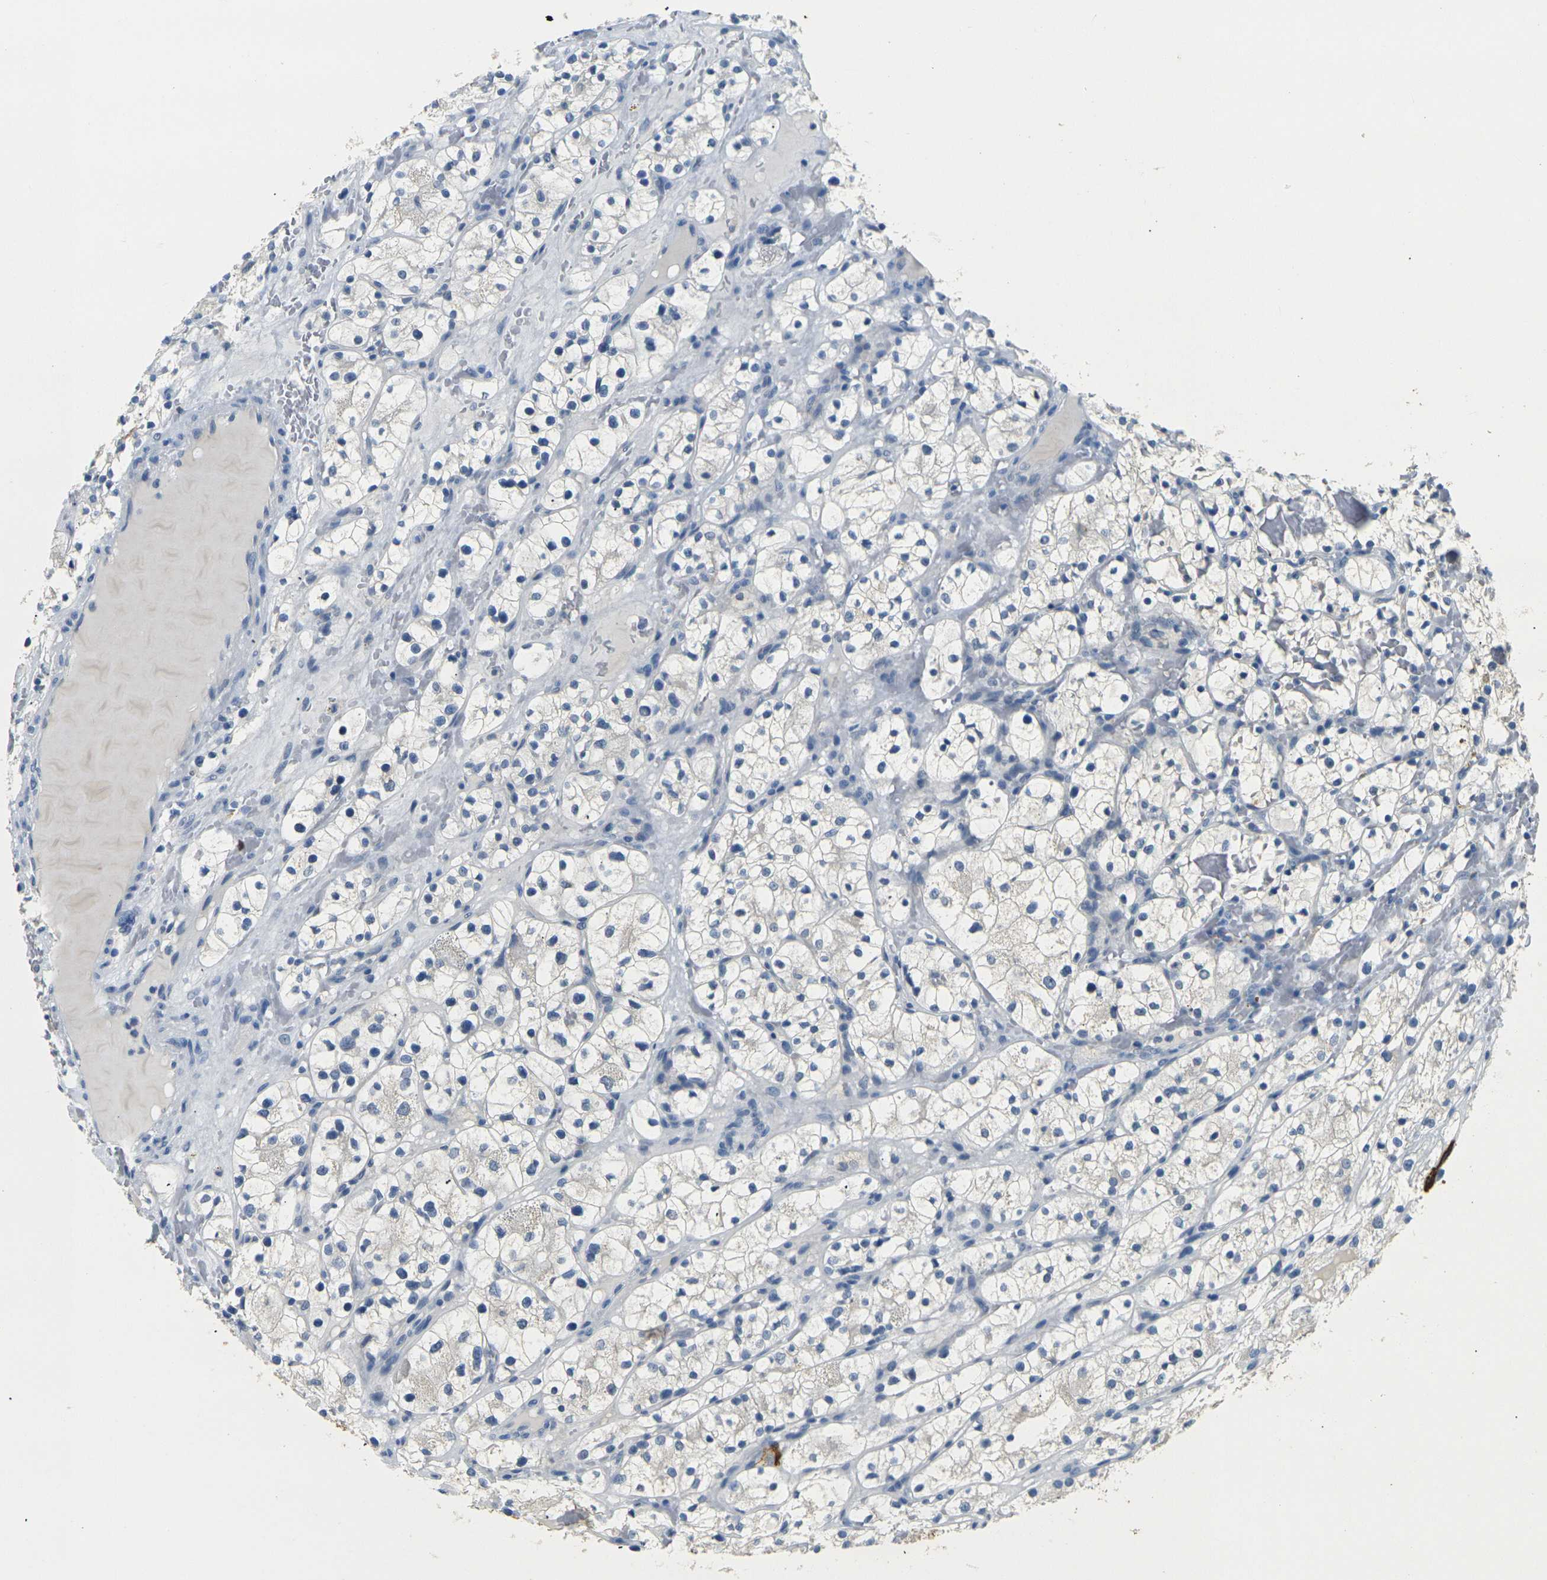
{"staining": {"intensity": "negative", "quantity": "none", "location": "none"}, "tissue": "renal cancer", "cell_type": "Tumor cells", "image_type": "cancer", "snomed": [{"axis": "morphology", "description": "Adenocarcinoma, NOS"}, {"axis": "topography", "description": "Kidney"}], "caption": "Immunohistochemical staining of renal cancer exhibits no significant positivity in tumor cells. (DAB immunohistochemistry (IHC), high magnification).", "gene": "CLDN7", "patient": {"sex": "female", "age": 60}}